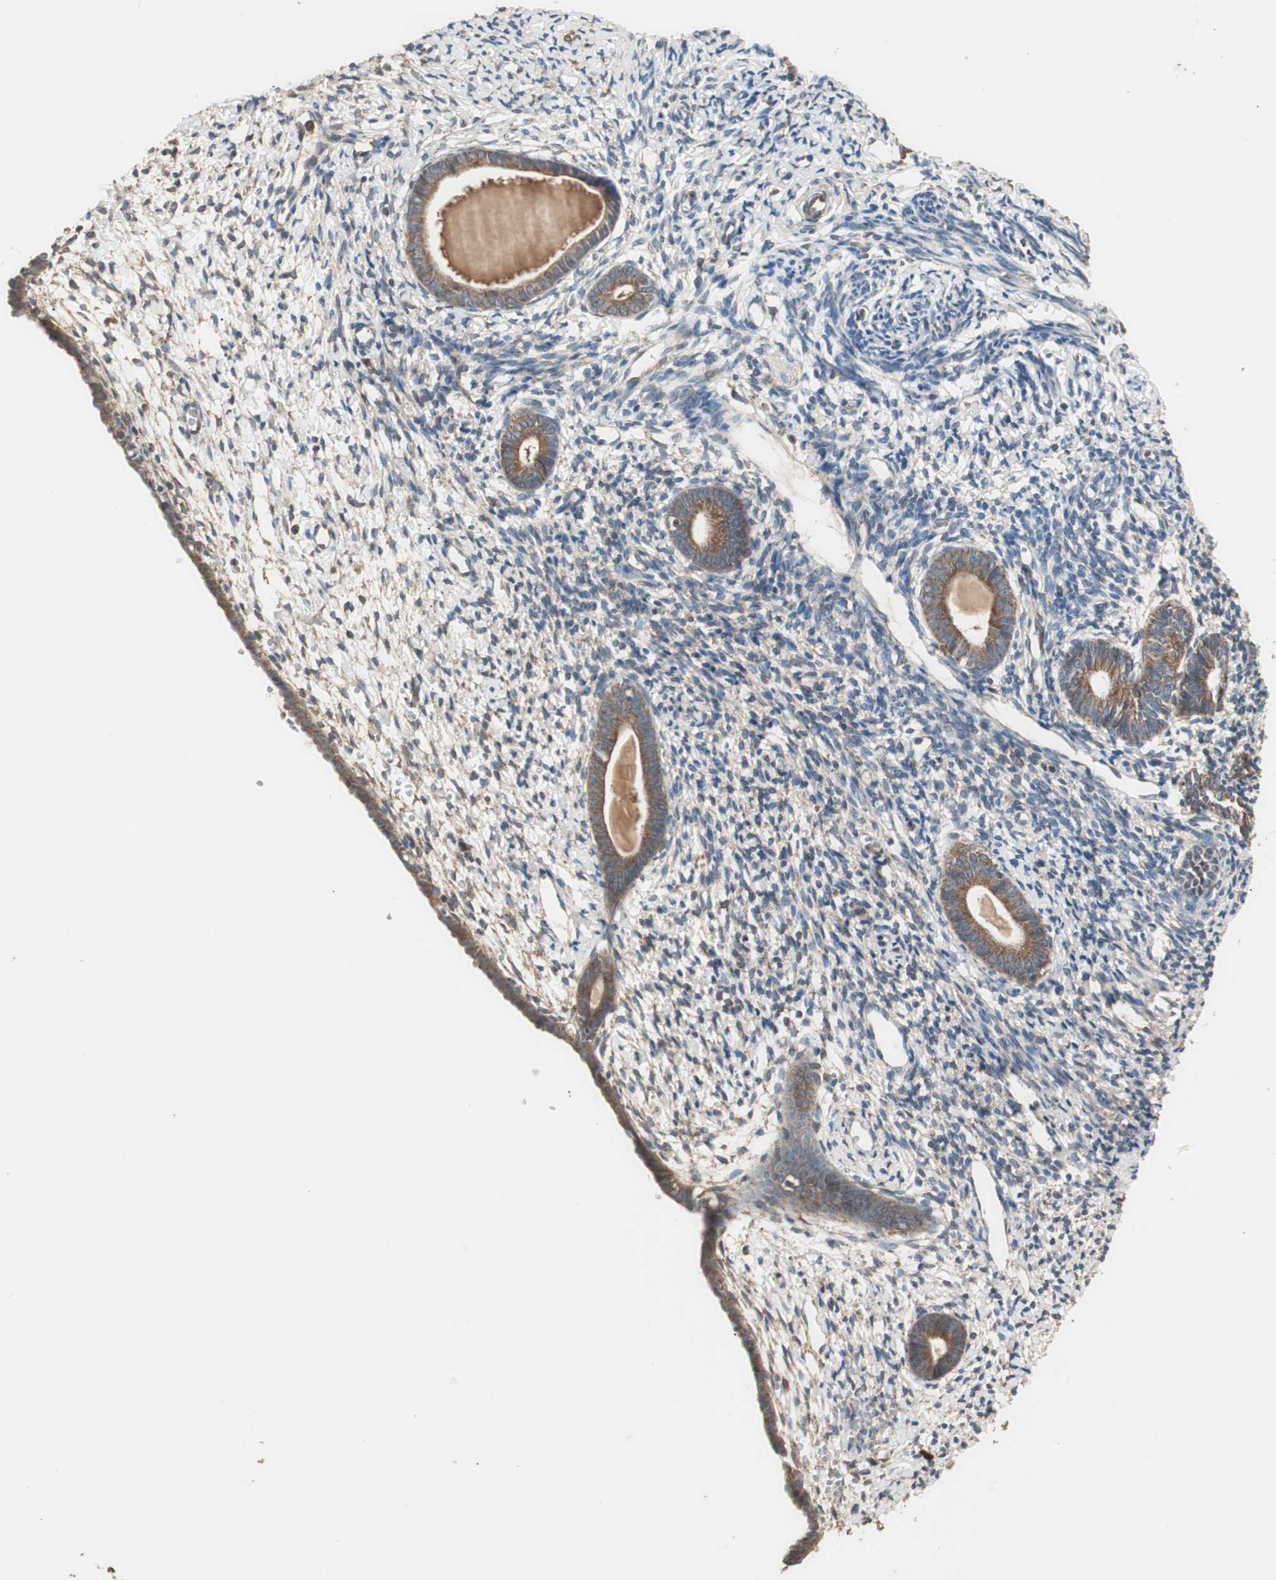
{"staining": {"intensity": "moderate", "quantity": "25%-75%", "location": "cytoplasmic/membranous"}, "tissue": "endometrium", "cell_type": "Cells in endometrial stroma", "image_type": "normal", "snomed": [{"axis": "morphology", "description": "Normal tissue, NOS"}, {"axis": "topography", "description": "Endometrium"}], "caption": "Immunohistochemistry image of normal endometrium: human endometrium stained using IHC exhibits medium levels of moderate protein expression localized specifically in the cytoplasmic/membranous of cells in endometrial stroma, appearing as a cytoplasmic/membranous brown color.", "gene": "LZTS1", "patient": {"sex": "female", "age": 71}}